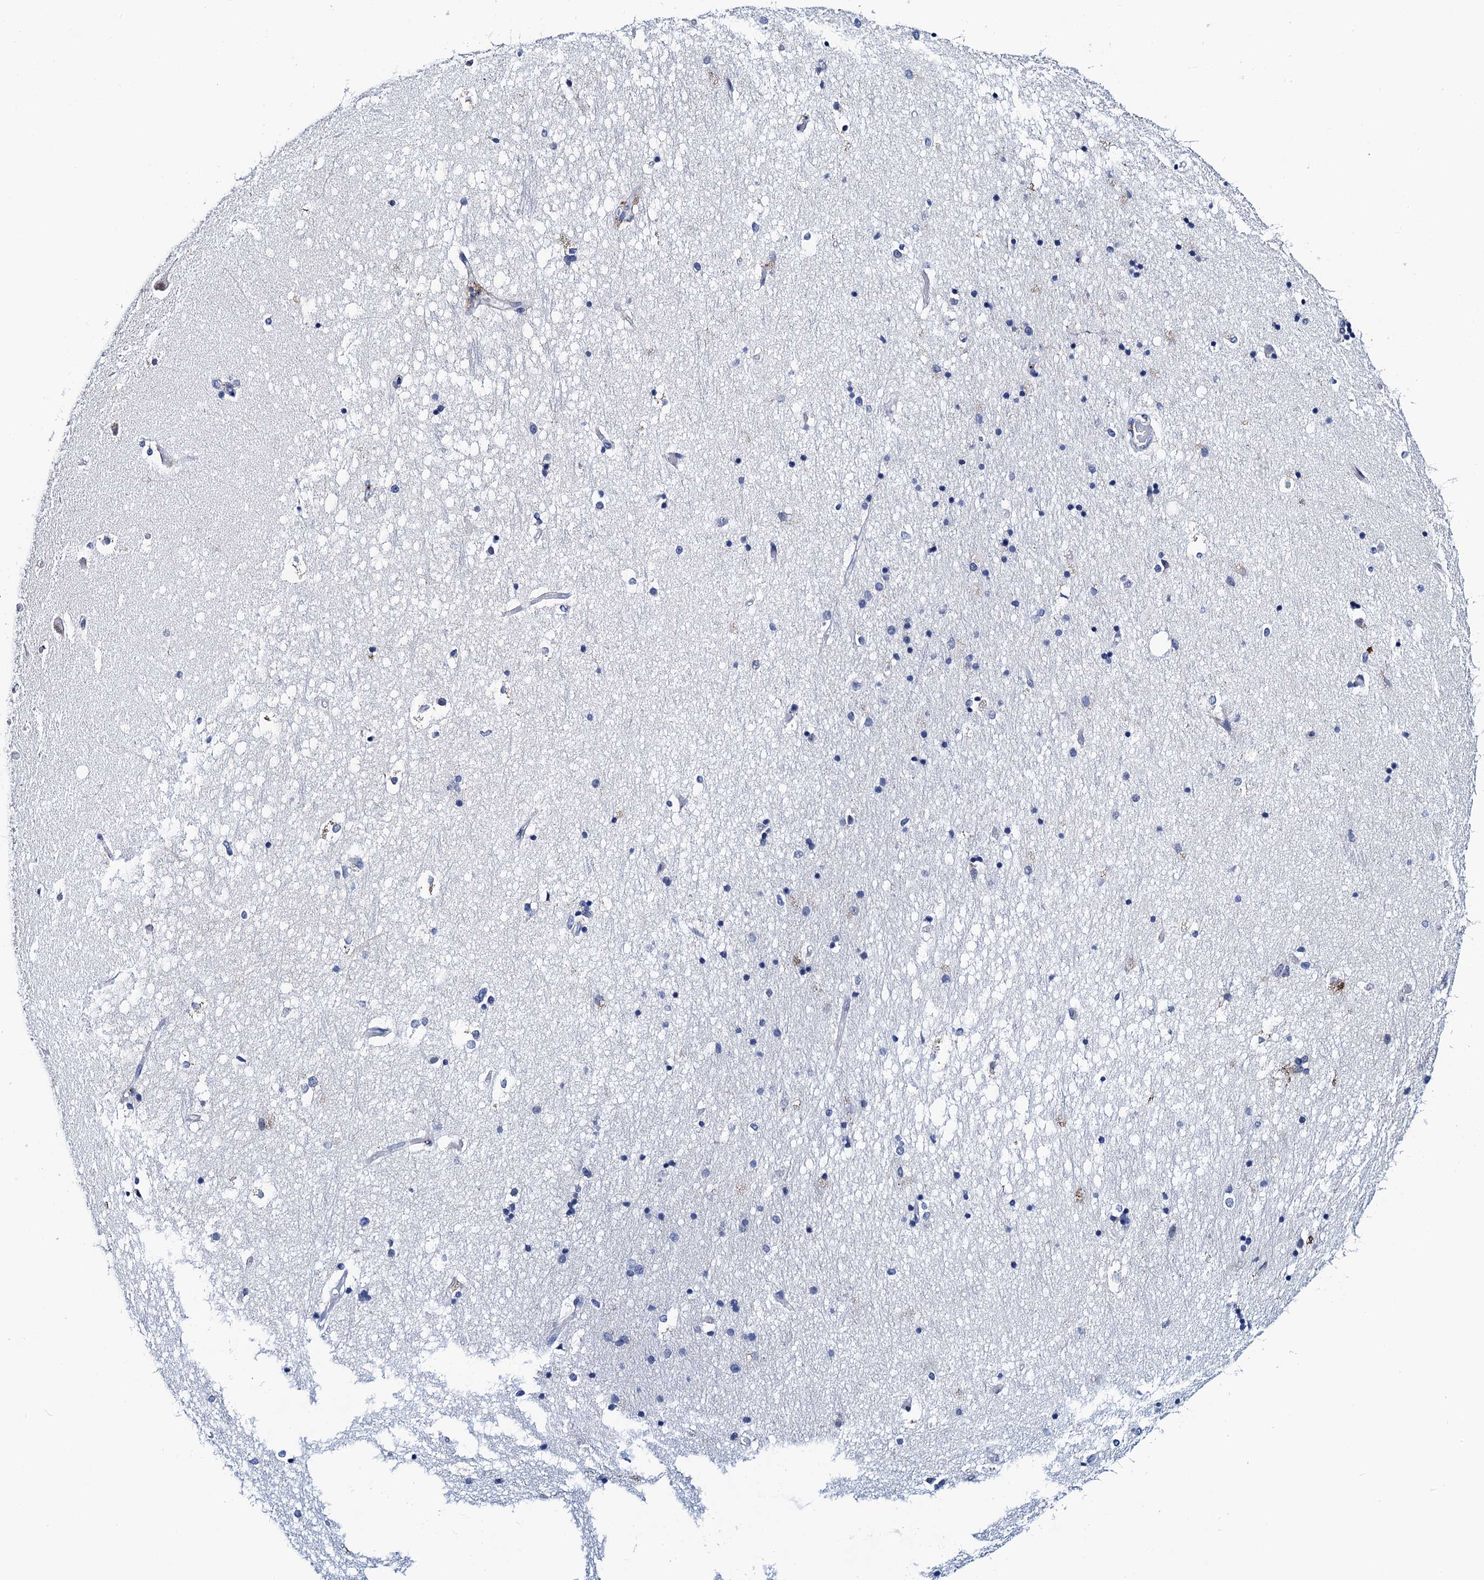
{"staining": {"intensity": "negative", "quantity": "none", "location": "none"}, "tissue": "hippocampus", "cell_type": "Glial cells", "image_type": "normal", "snomed": [{"axis": "morphology", "description": "Normal tissue, NOS"}, {"axis": "topography", "description": "Hippocampus"}], "caption": "An immunohistochemistry (IHC) image of unremarkable hippocampus is shown. There is no staining in glial cells of hippocampus.", "gene": "SLC7A10", "patient": {"sex": "male", "age": 45}}